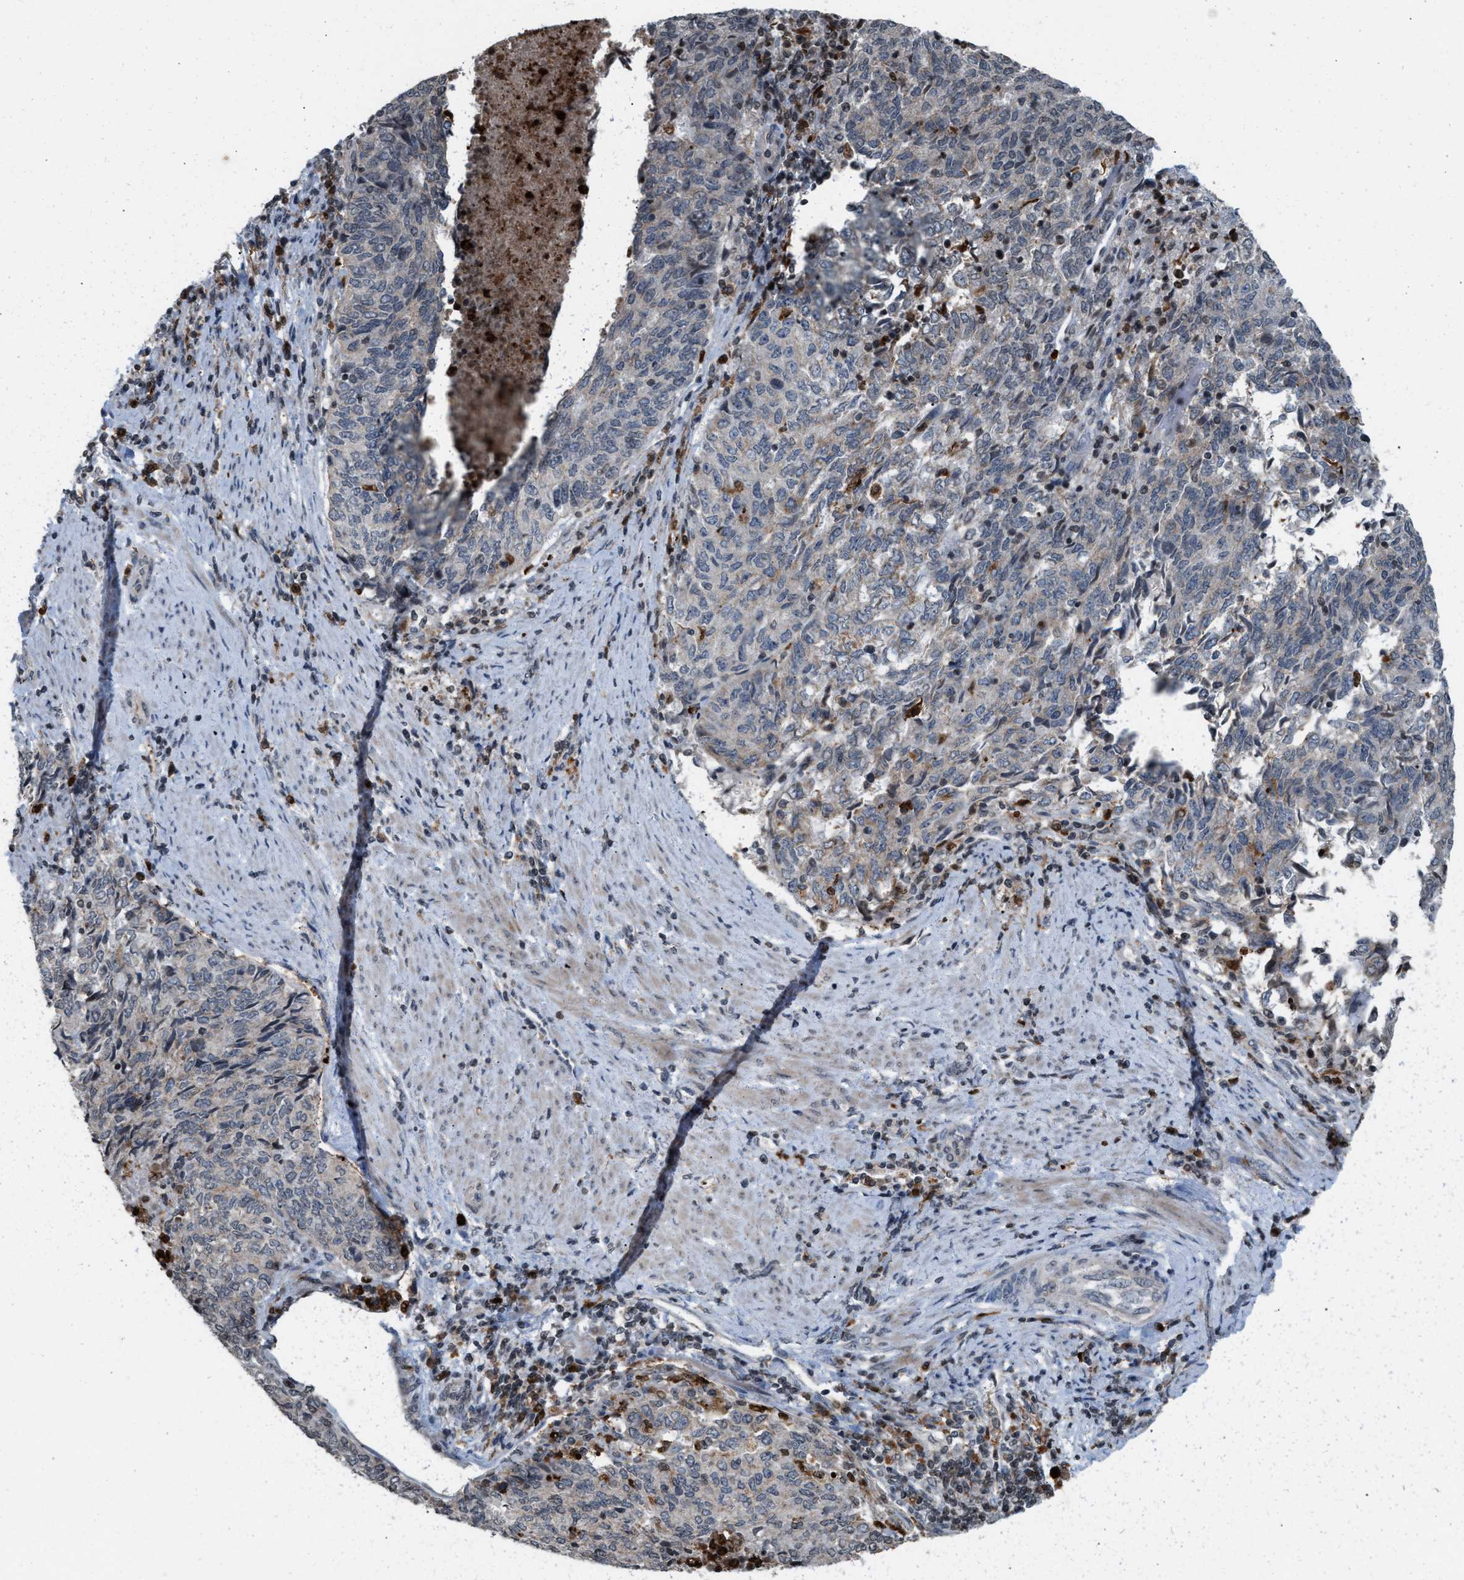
{"staining": {"intensity": "weak", "quantity": "<25%", "location": "cytoplasmic/membranous"}, "tissue": "endometrial cancer", "cell_type": "Tumor cells", "image_type": "cancer", "snomed": [{"axis": "morphology", "description": "Adenocarcinoma, NOS"}, {"axis": "topography", "description": "Endometrium"}], "caption": "IHC photomicrograph of human endometrial adenocarcinoma stained for a protein (brown), which exhibits no expression in tumor cells.", "gene": "PRUNE2", "patient": {"sex": "female", "age": 80}}